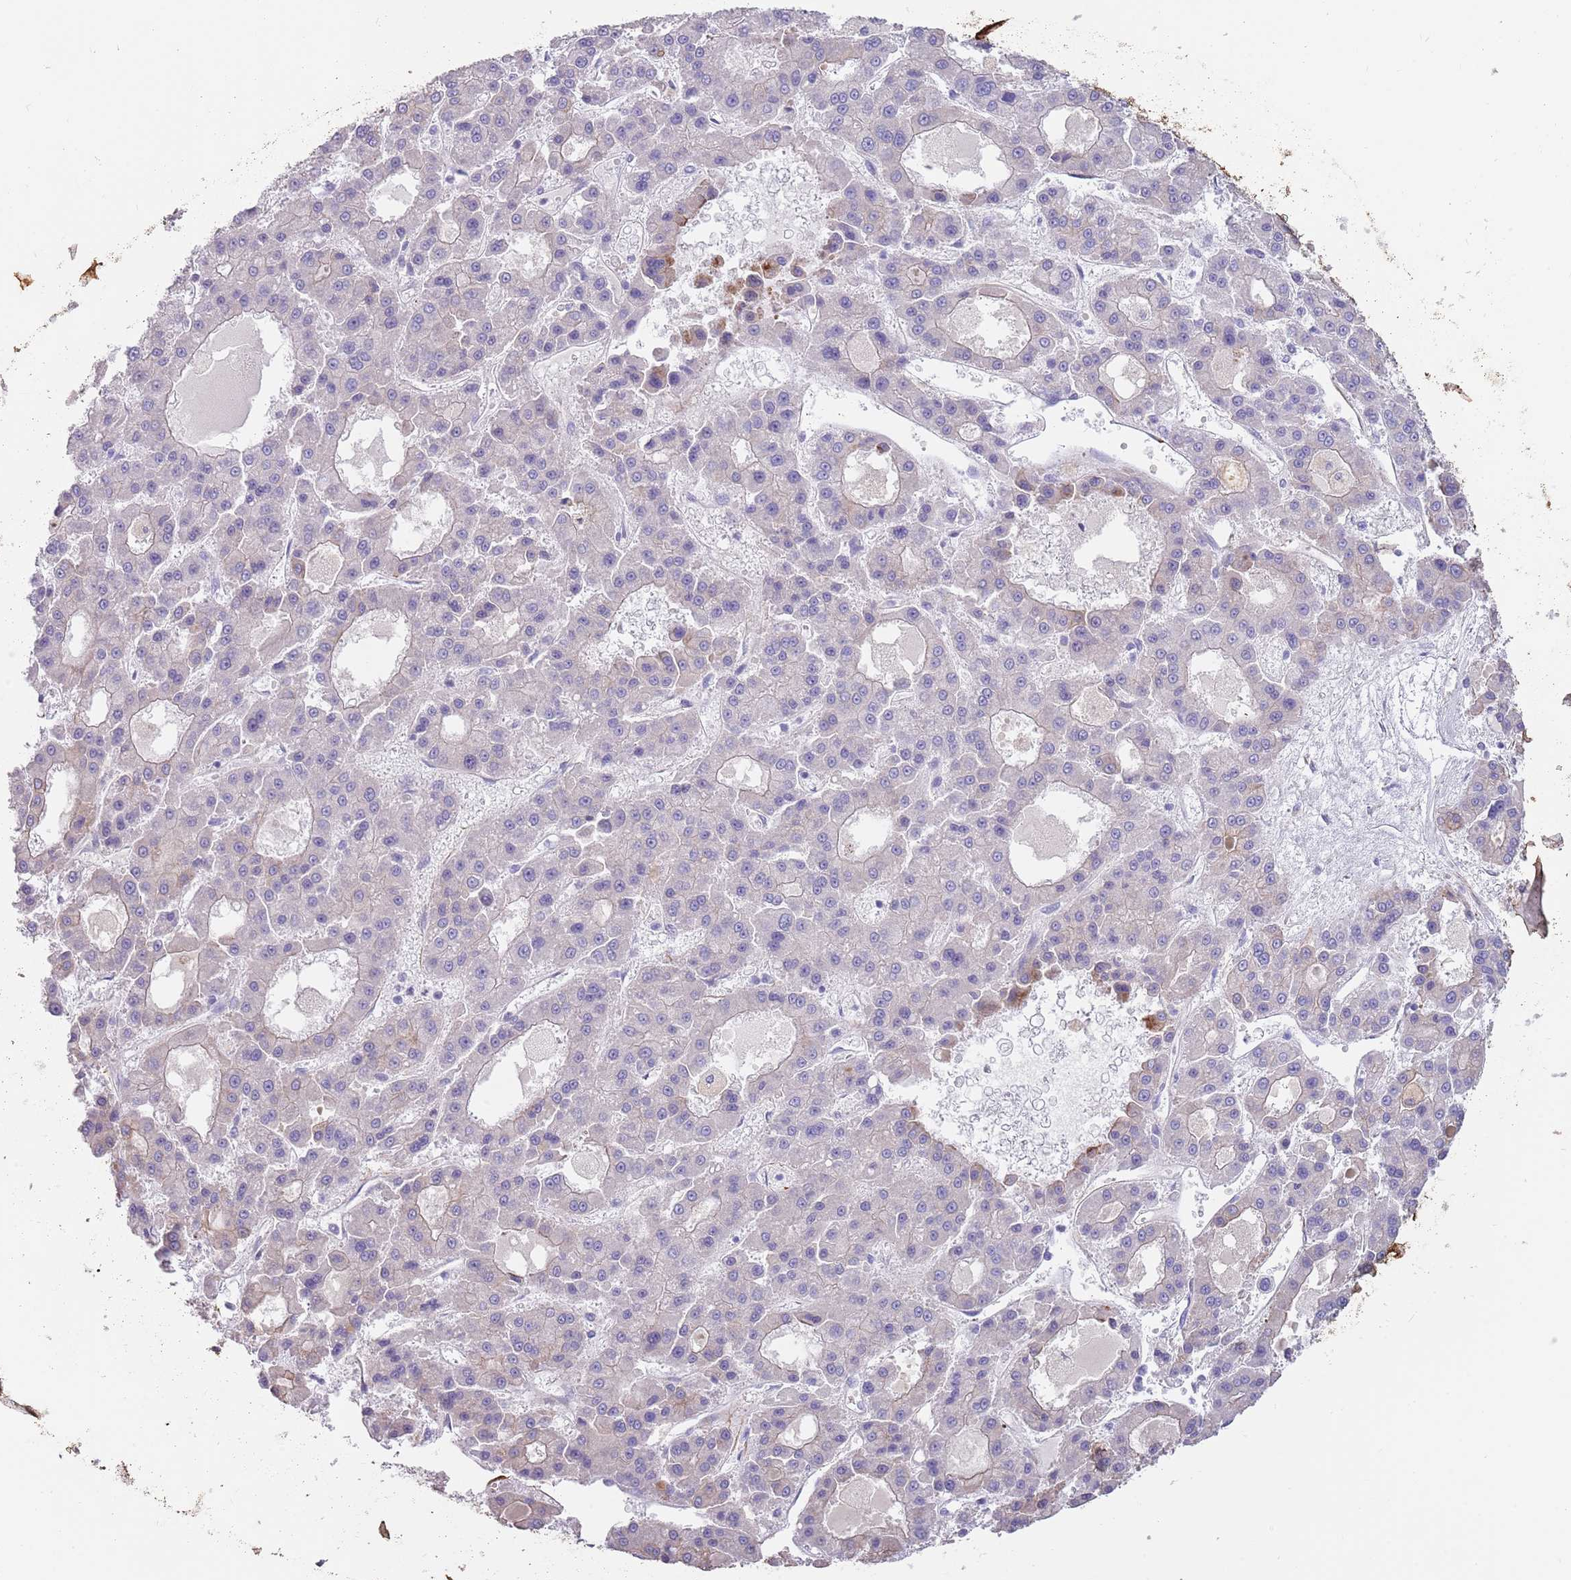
{"staining": {"intensity": "negative", "quantity": "none", "location": "none"}, "tissue": "liver cancer", "cell_type": "Tumor cells", "image_type": "cancer", "snomed": [{"axis": "morphology", "description": "Carcinoma, Hepatocellular, NOS"}, {"axis": "topography", "description": "Liver"}], "caption": "Photomicrograph shows no protein positivity in tumor cells of liver cancer (hepatocellular carcinoma) tissue.", "gene": "MOGAT1", "patient": {"sex": "male", "age": 70}}